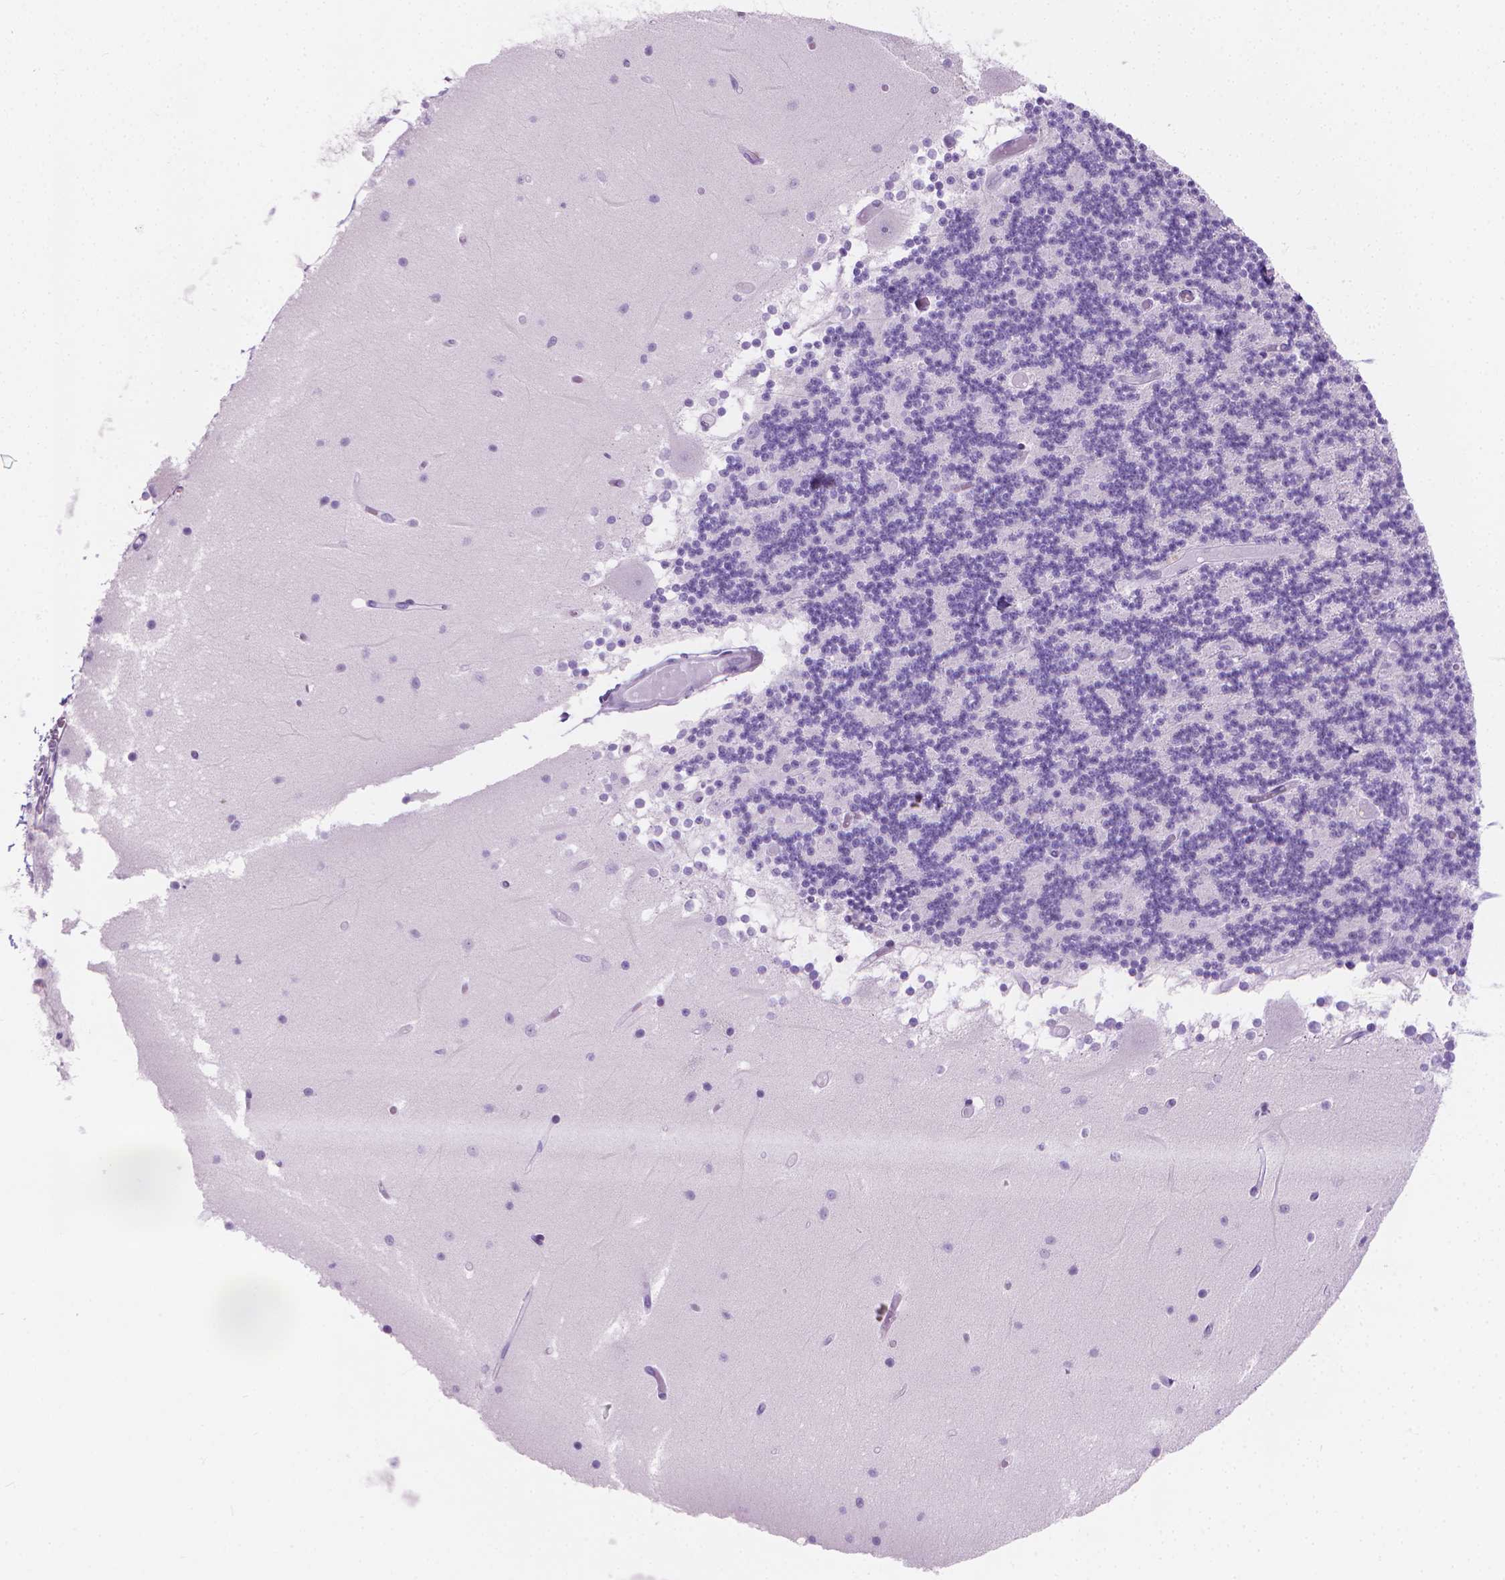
{"staining": {"intensity": "negative", "quantity": "none", "location": "none"}, "tissue": "cerebellum", "cell_type": "Cells in granular layer", "image_type": "normal", "snomed": [{"axis": "morphology", "description": "Normal tissue, NOS"}, {"axis": "topography", "description": "Cerebellum"}], "caption": "This histopathology image is of normal cerebellum stained with immunohistochemistry to label a protein in brown with the nuclei are counter-stained blue. There is no expression in cells in granular layer. (DAB (3,3'-diaminobenzidine) immunohistochemistry visualized using brightfield microscopy, high magnification).", "gene": "CFAP52", "patient": {"sex": "female", "age": 28}}